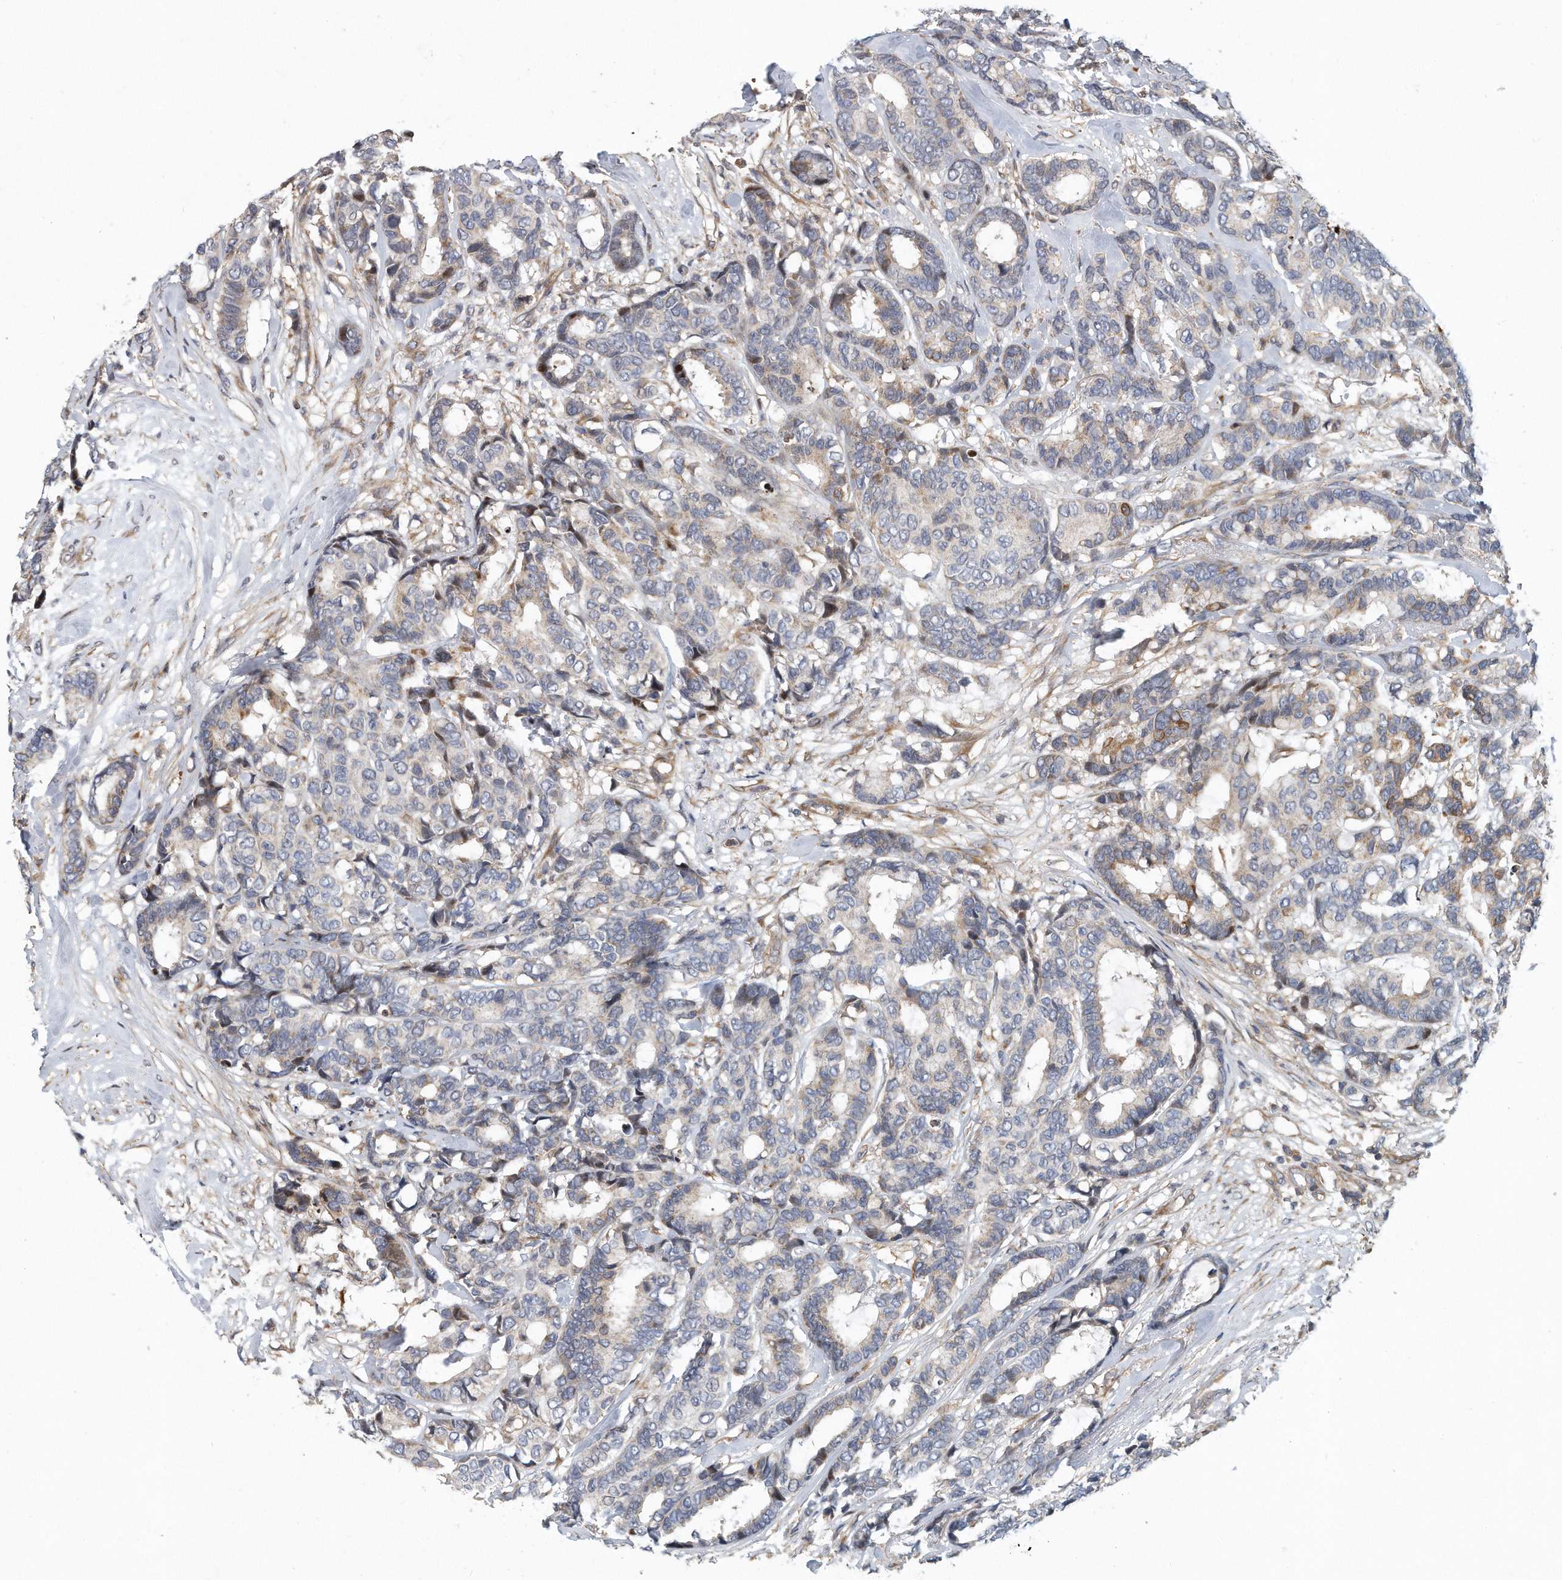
{"staining": {"intensity": "weak", "quantity": "<25%", "location": "cytoplasmic/membranous"}, "tissue": "breast cancer", "cell_type": "Tumor cells", "image_type": "cancer", "snomed": [{"axis": "morphology", "description": "Duct carcinoma"}, {"axis": "topography", "description": "Breast"}], "caption": "This is an IHC image of breast cancer. There is no positivity in tumor cells.", "gene": "PCDH8", "patient": {"sex": "female", "age": 87}}